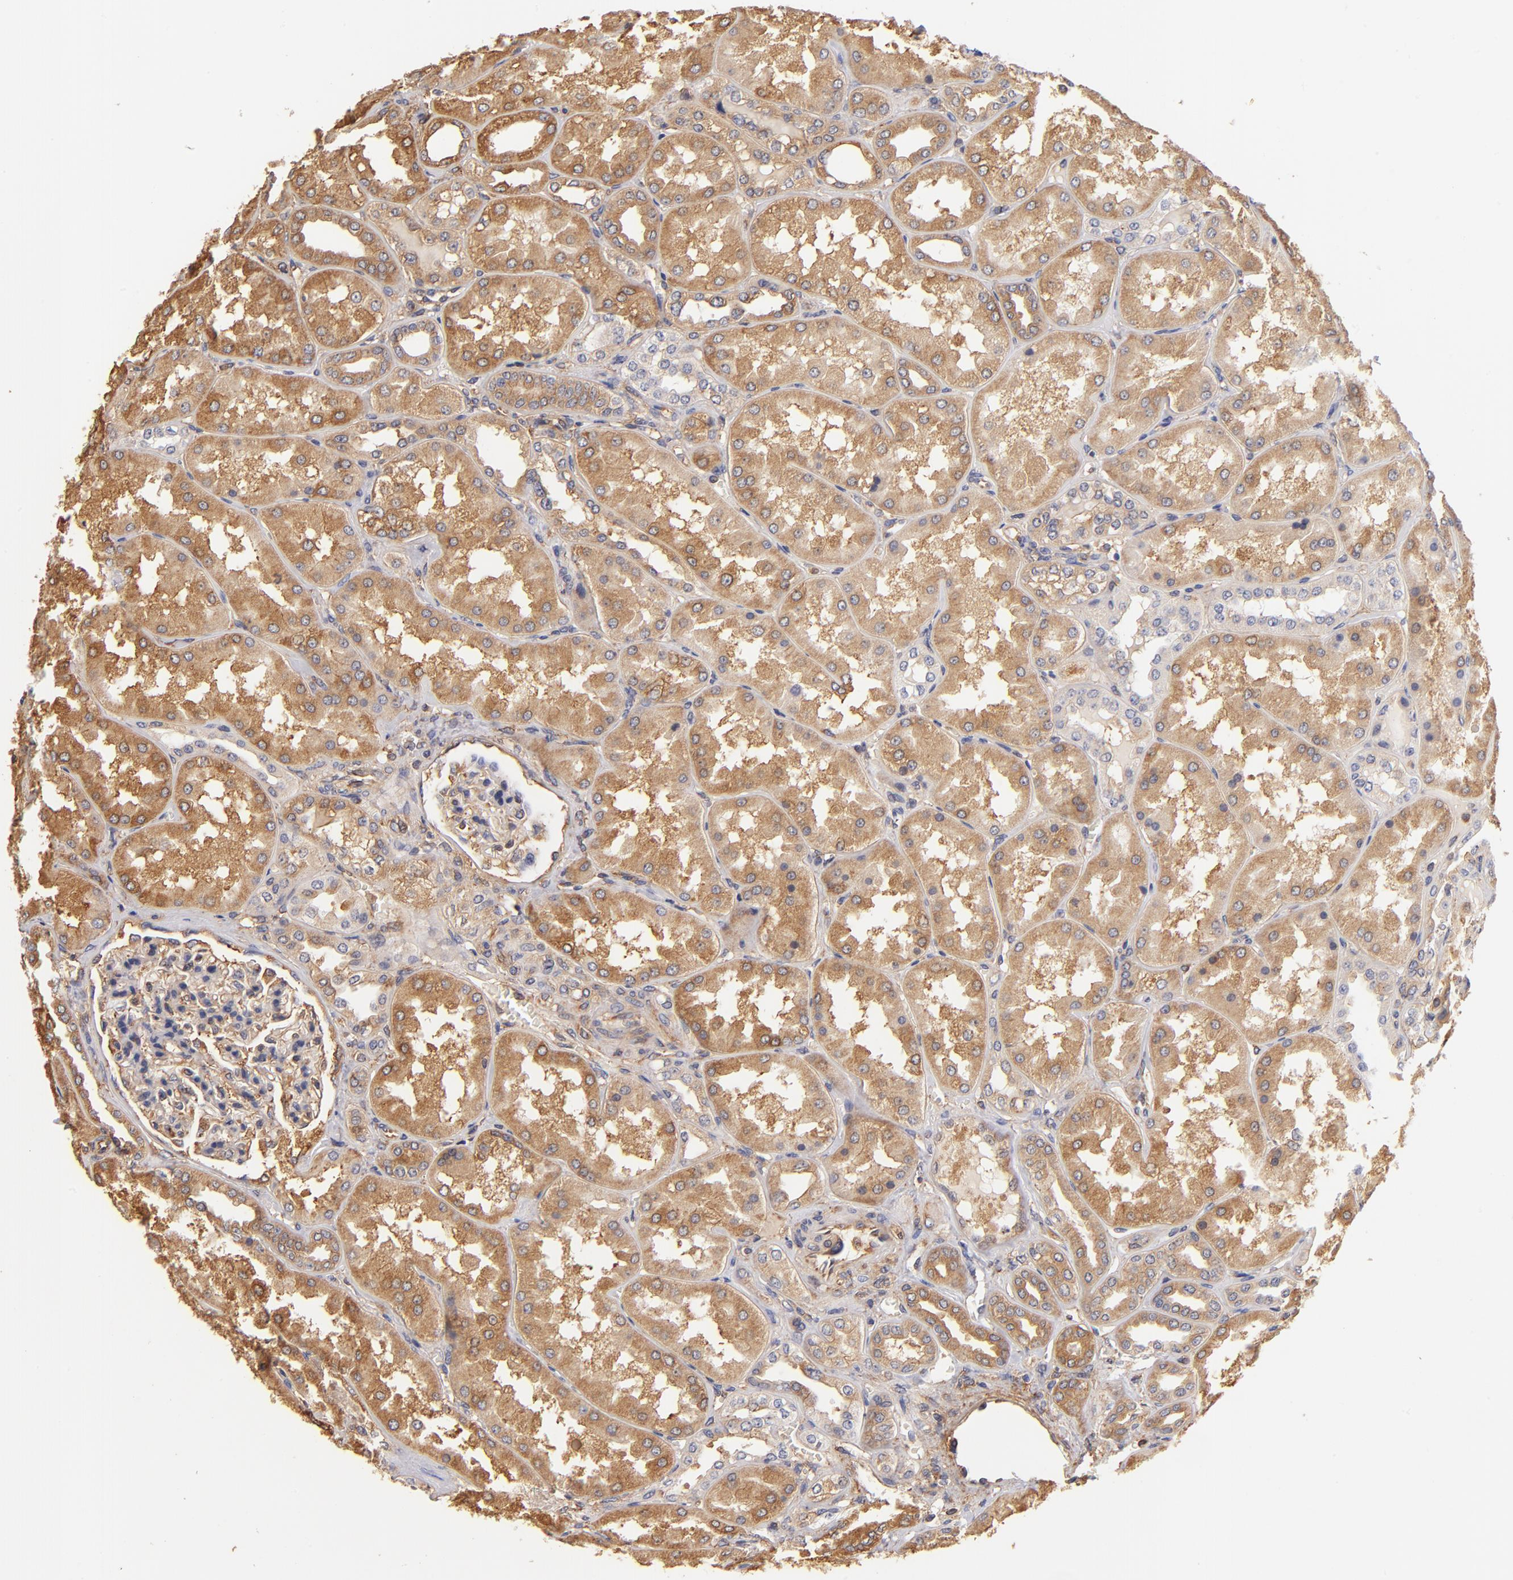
{"staining": {"intensity": "moderate", "quantity": "25%-75%", "location": "cytoplasmic/membranous"}, "tissue": "kidney", "cell_type": "Cells in glomeruli", "image_type": "normal", "snomed": [{"axis": "morphology", "description": "Normal tissue, NOS"}, {"axis": "topography", "description": "Kidney"}], "caption": "Benign kidney demonstrates moderate cytoplasmic/membranous positivity in approximately 25%-75% of cells in glomeruli The staining was performed using DAB (3,3'-diaminobenzidine), with brown indicating positive protein expression. Nuclei are stained blue with hematoxylin..", "gene": "FCMR", "patient": {"sex": "female", "age": 56}}